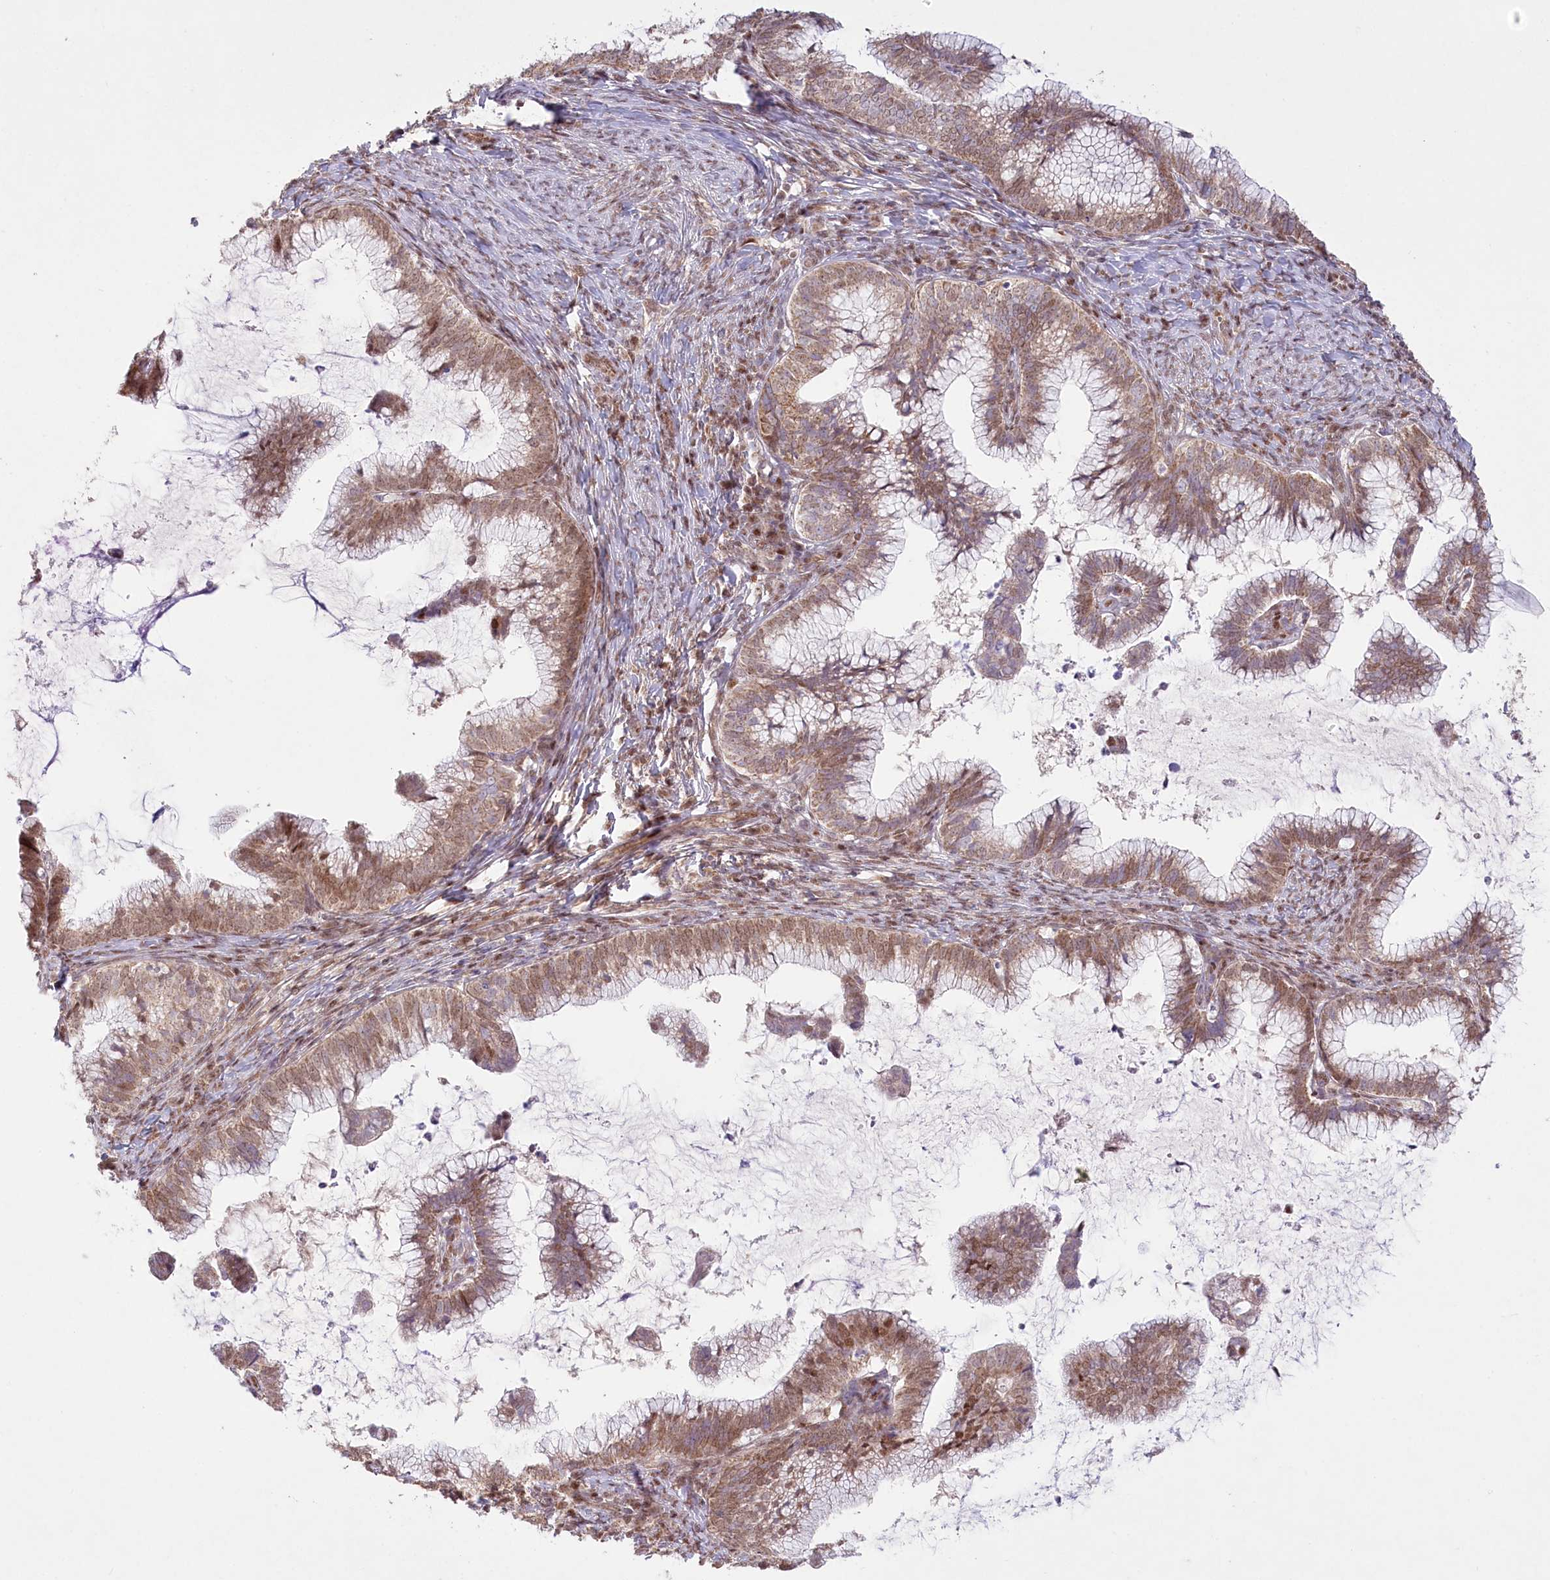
{"staining": {"intensity": "moderate", "quantity": ">75%", "location": "cytoplasmic/membranous,nuclear"}, "tissue": "cervical cancer", "cell_type": "Tumor cells", "image_type": "cancer", "snomed": [{"axis": "morphology", "description": "Adenocarcinoma, NOS"}, {"axis": "topography", "description": "Cervix"}], "caption": "Cervical cancer (adenocarcinoma) stained for a protein exhibits moderate cytoplasmic/membranous and nuclear positivity in tumor cells.", "gene": "PYURF", "patient": {"sex": "female", "age": 36}}